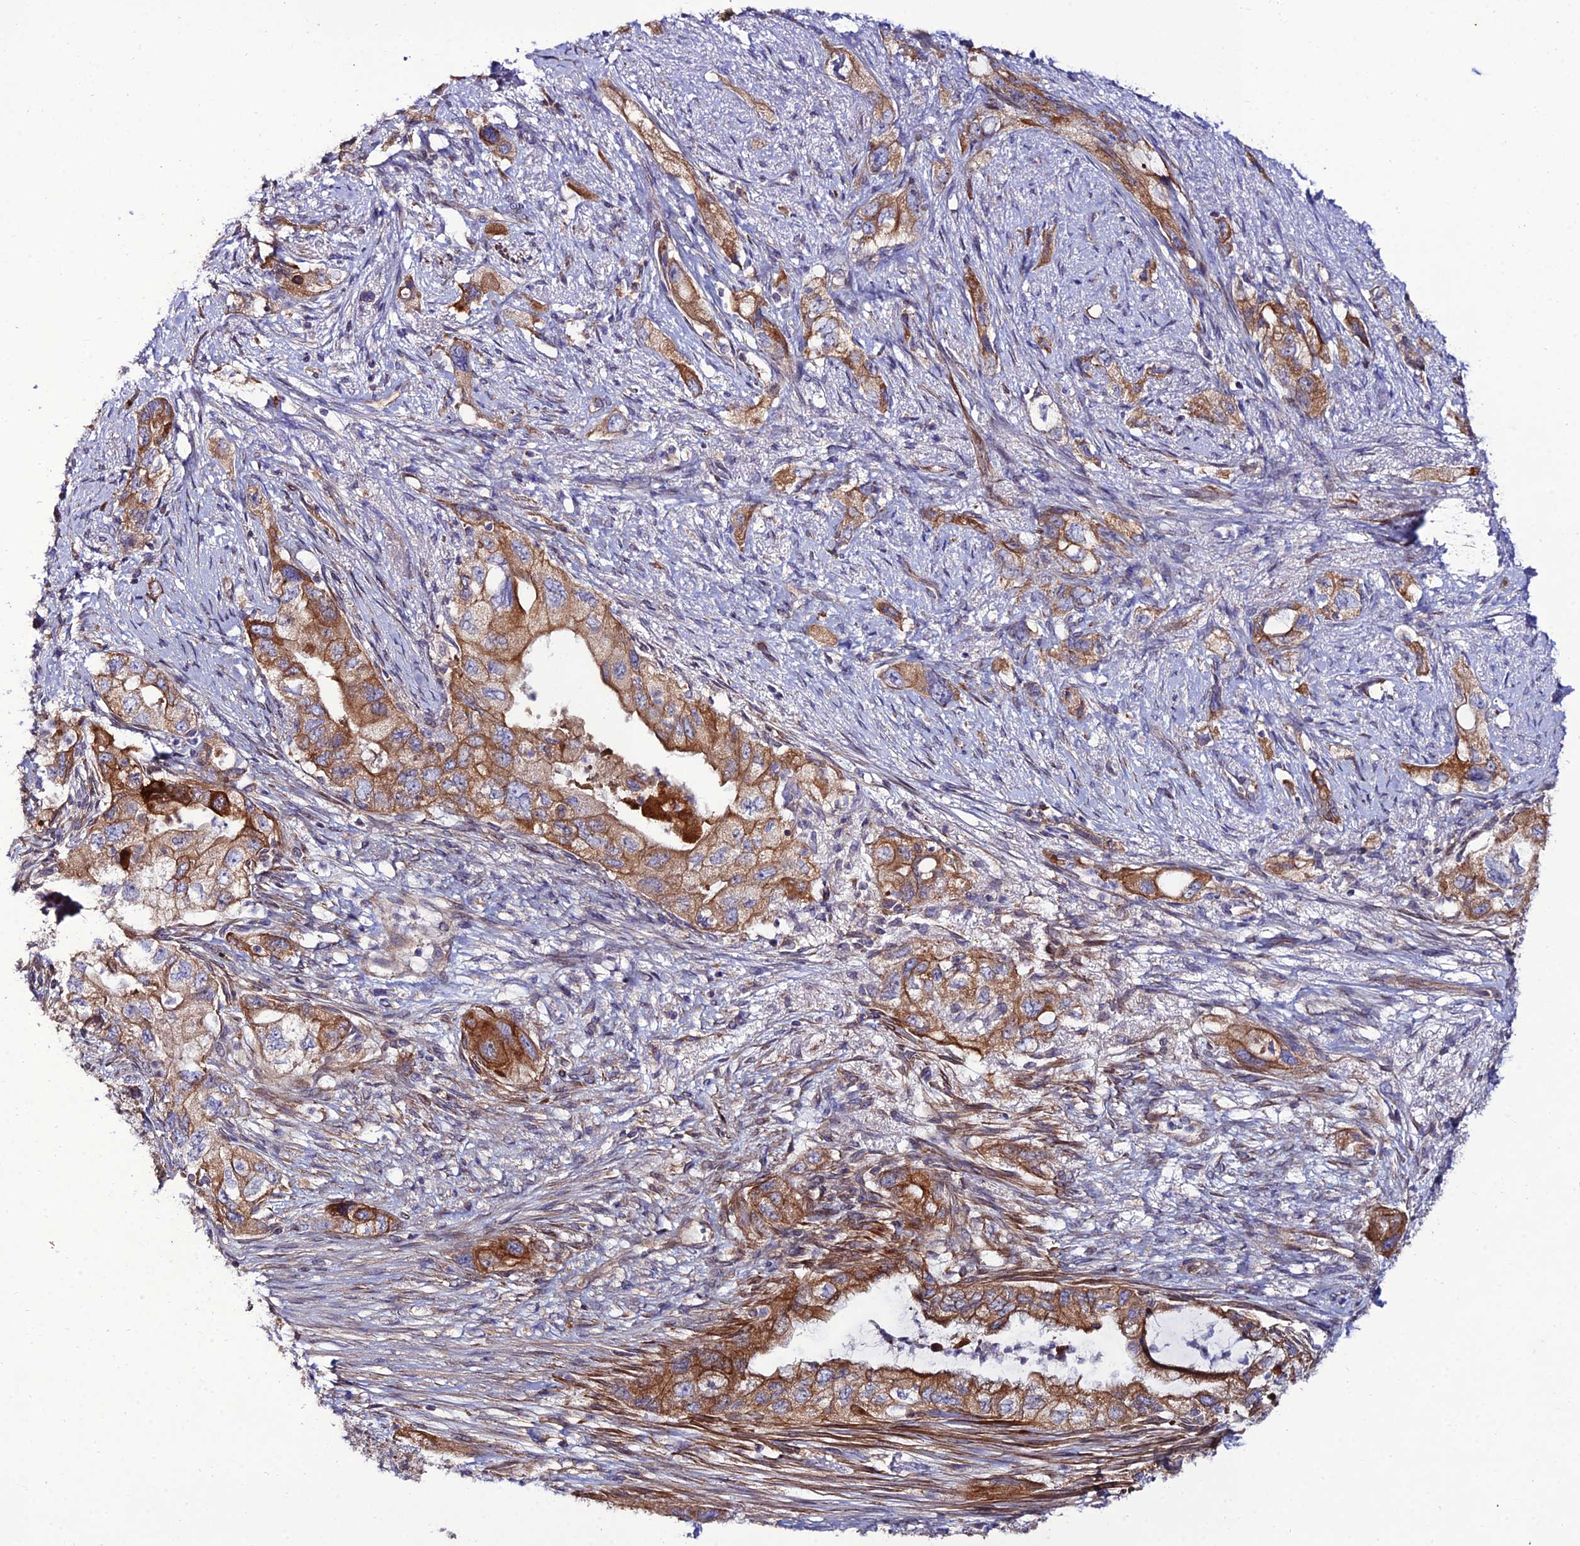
{"staining": {"intensity": "moderate", "quantity": ">75%", "location": "cytoplasmic/membranous"}, "tissue": "pancreatic cancer", "cell_type": "Tumor cells", "image_type": "cancer", "snomed": [{"axis": "morphology", "description": "Adenocarcinoma, NOS"}, {"axis": "topography", "description": "Pancreas"}], "caption": "This histopathology image demonstrates immunohistochemistry (IHC) staining of human pancreatic cancer (adenocarcinoma), with medium moderate cytoplasmic/membranous staining in about >75% of tumor cells.", "gene": "ARL6IP1", "patient": {"sex": "female", "age": 73}}